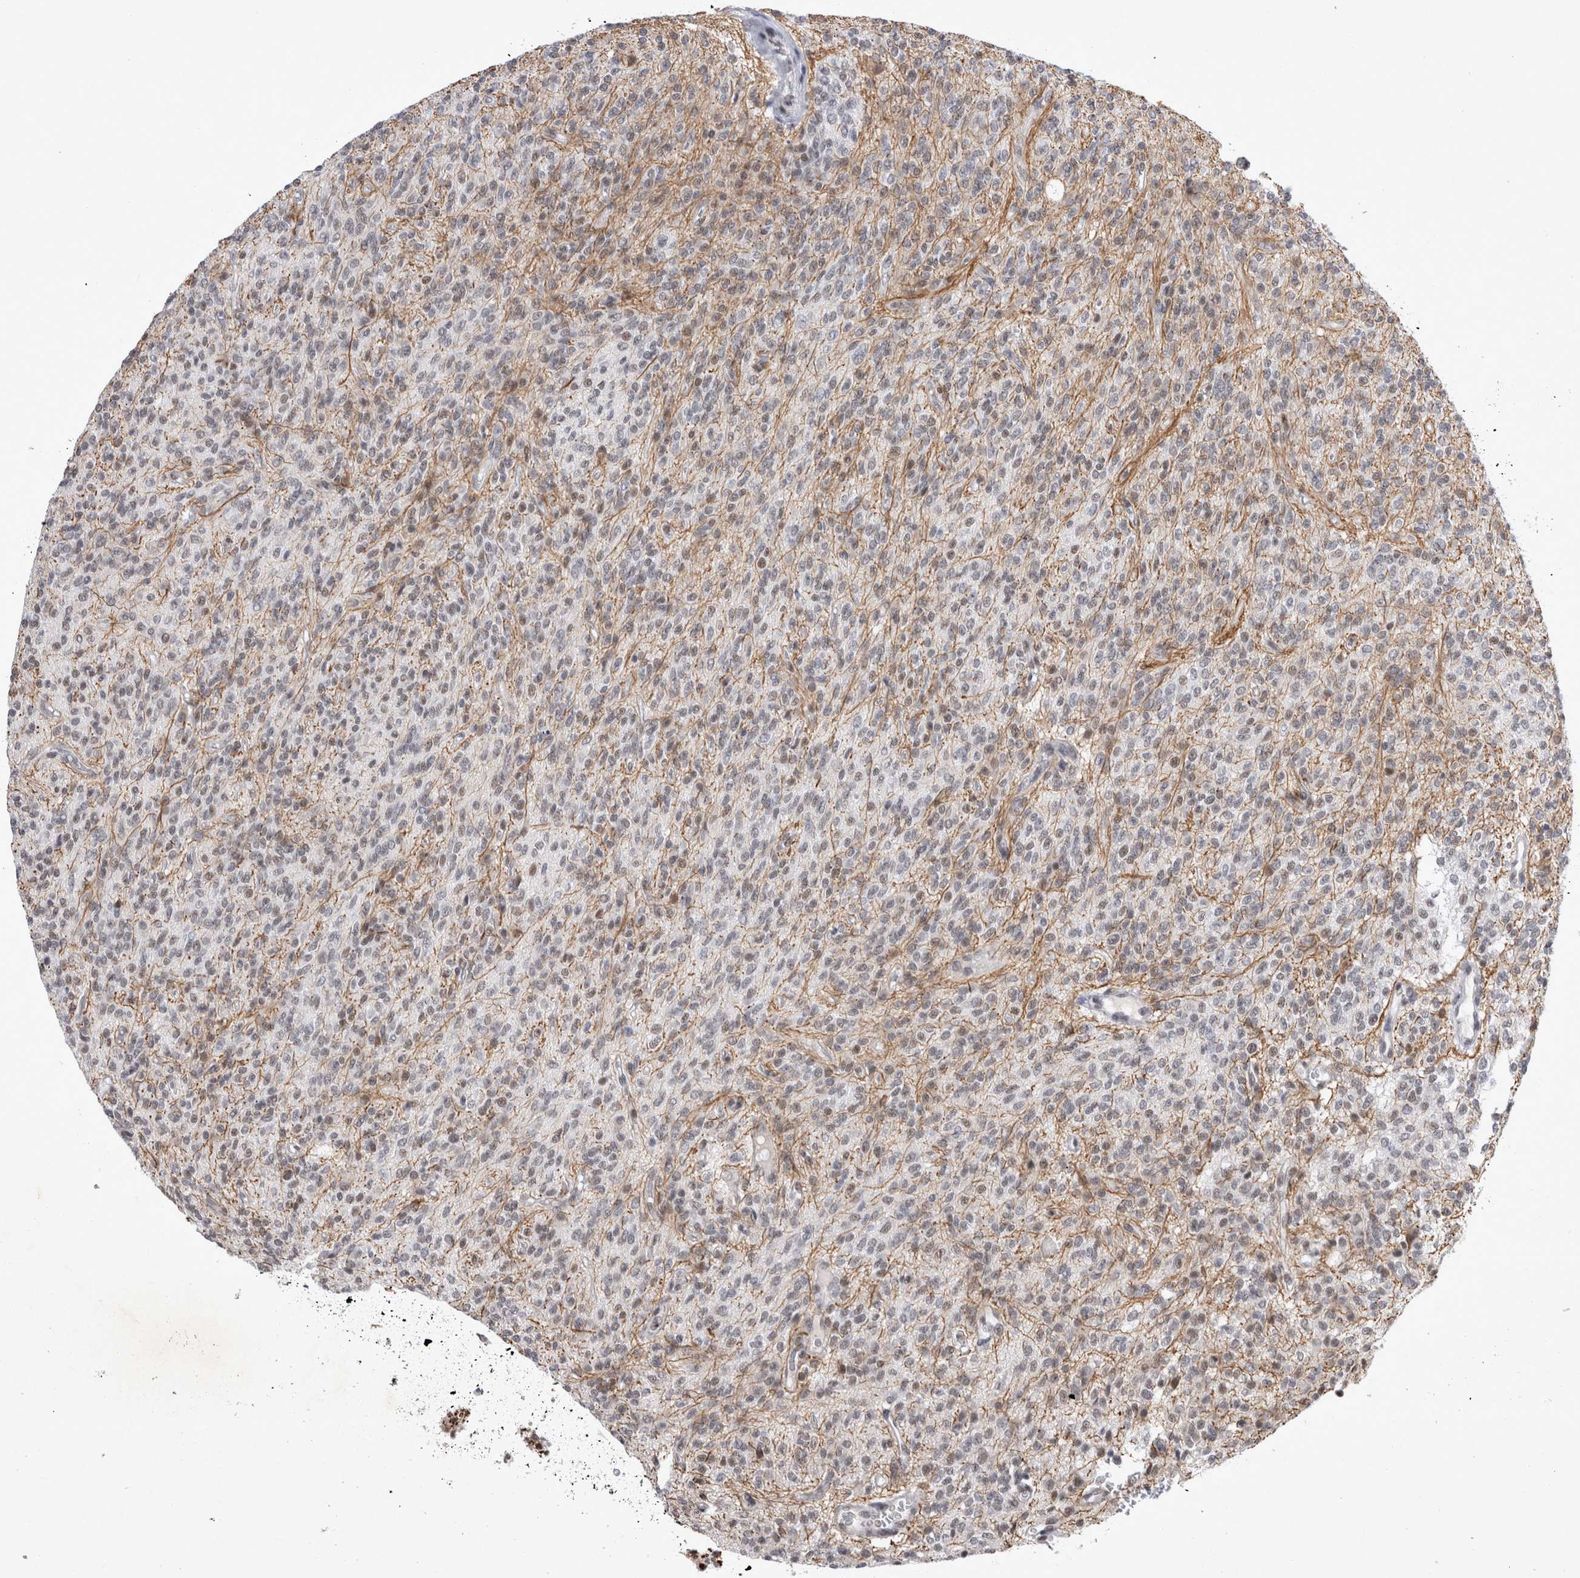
{"staining": {"intensity": "weak", "quantity": "25%-75%", "location": "nuclear"}, "tissue": "glioma", "cell_type": "Tumor cells", "image_type": "cancer", "snomed": [{"axis": "morphology", "description": "Glioma, malignant, High grade"}, {"axis": "topography", "description": "Brain"}], "caption": "A micrograph of malignant glioma (high-grade) stained for a protein demonstrates weak nuclear brown staining in tumor cells. (brown staining indicates protein expression, while blue staining denotes nuclei).", "gene": "RBM6", "patient": {"sex": "male", "age": 34}}